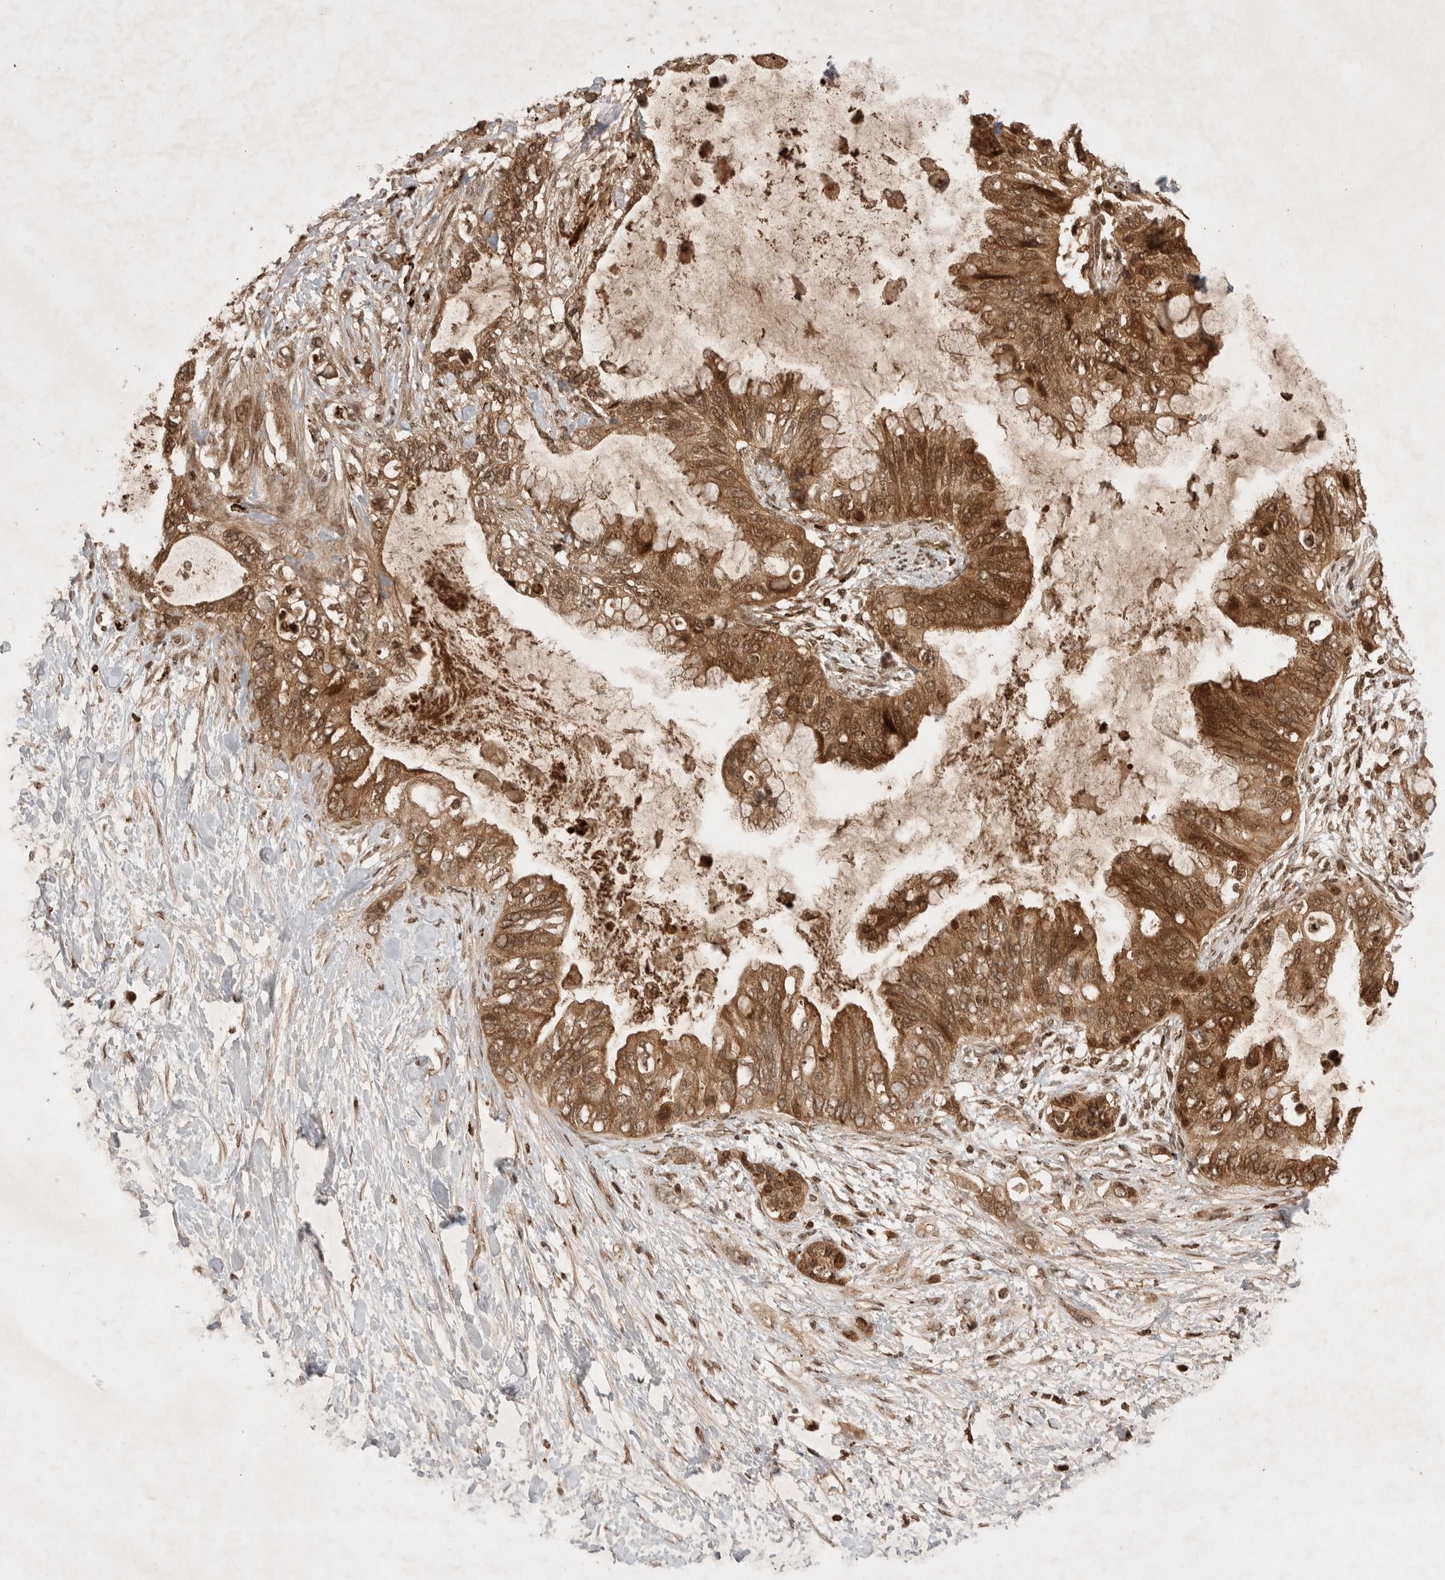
{"staining": {"intensity": "moderate", "quantity": ">75%", "location": "cytoplasmic/membranous"}, "tissue": "pancreatic cancer", "cell_type": "Tumor cells", "image_type": "cancer", "snomed": [{"axis": "morphology", "description": "Adenocarcinoma, NOS"}, {"axis": "topography", "description": "Pancreas"}], "caption": "Protein expression analysis of adenocarcinoma (pancreatic) exhibits moderate cytoplasmic/membranous staining in approximately >75% of tumor cells.", "gene": "FAM221A", "patient": {"sex": "female", "age": 56}}